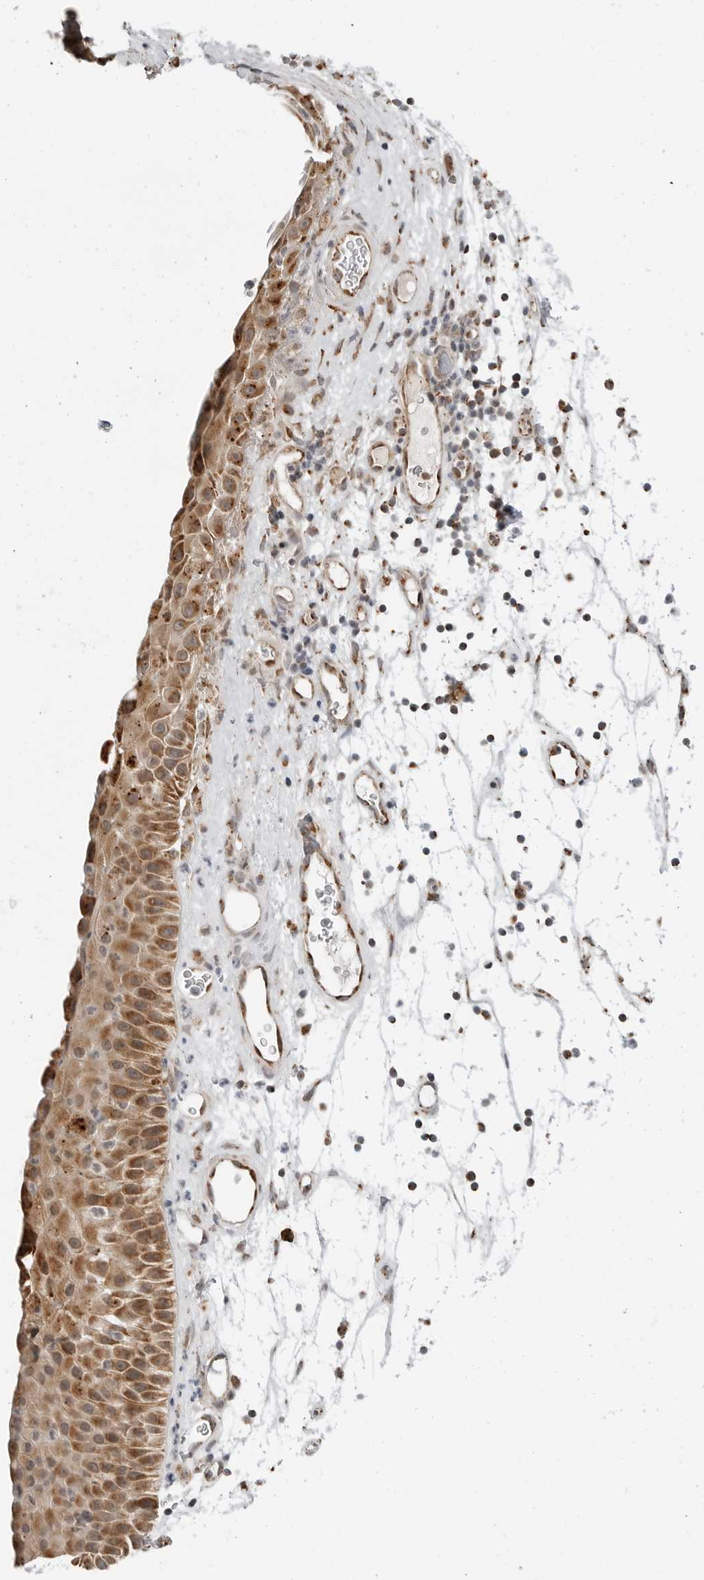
{"staining": {"intensity": "strong", "quantity": ">75%", "location": "cytoplasmic/membranous"}, "tissue": "nasopharynx", "cell_type": "Respiratory epithelial cells", "image_type": "normal", "snomed": [{"axis": "morphology", "description": "Normal tissue, NOS"}, {"axis": "topography", "description": "Nasopharynx"}], "caption": "Protein staining of normal nasopharynx reveals strong cytoplasmic/membranous staining in approximately >75% of respiratory epithelial cells.", "gene": "PEX2", "patient": {"sex": "male", "age": 64}}